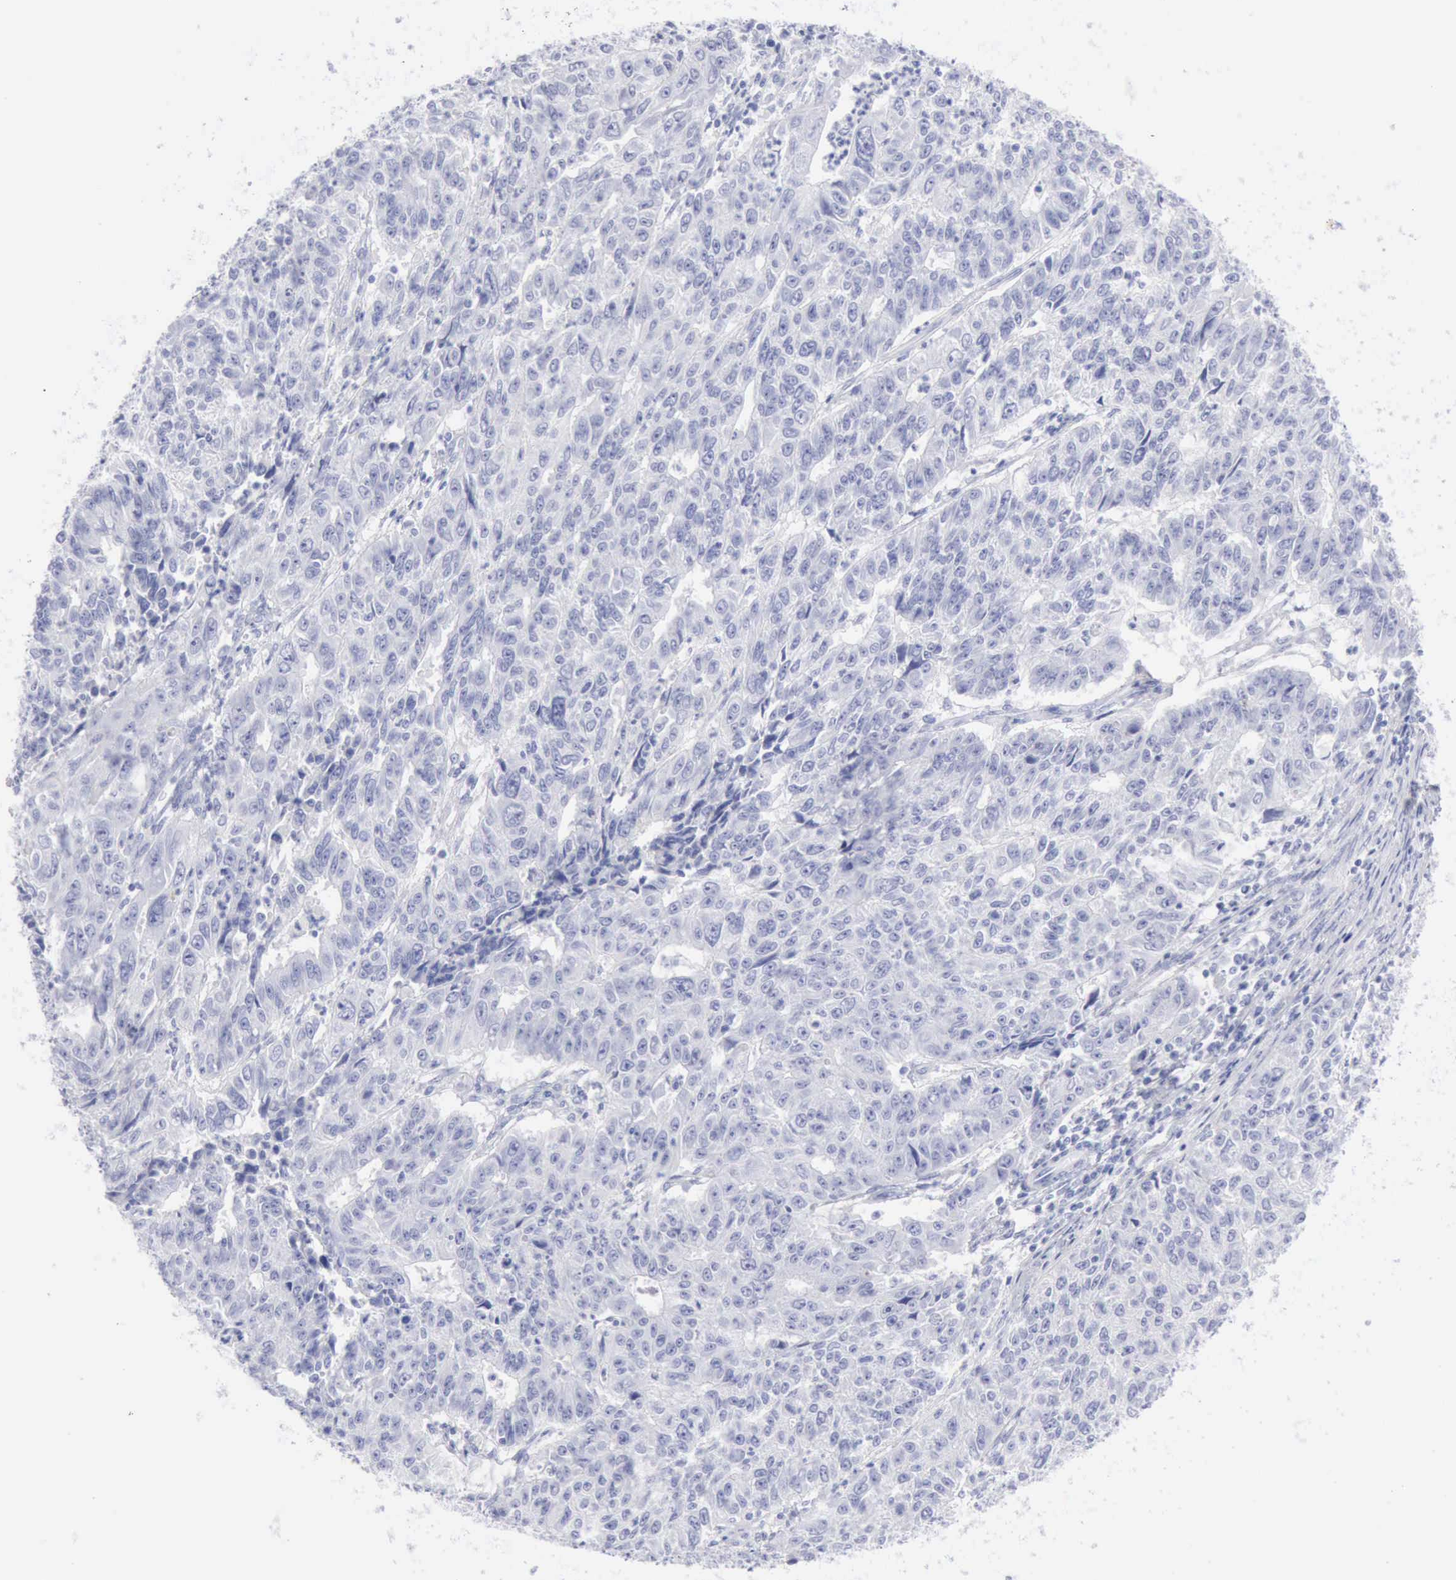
{"staining": {"intensity": "negative", "quantity": "none", "location": "none"}, "tissue": "endometrial cancer", "cell_type": "Tumor cells", "image_type": "cancer", "snomed": [{"axis": "morphology", "description": "Adenocarcinoma, NOS"}, {"axis": "topography", "description": "Endometrium"}], "caption": "Immunohistochemical staining of human endometrial cancer shows no significant positivity in tumor cells. The staining is performed using DAB (3,3'-diaminobenzidine) brown chromogen with nuclei counter-stained in using hematoxylin.", "gene": "KRT10", "patient": {"sex": "female", "age": 42}}